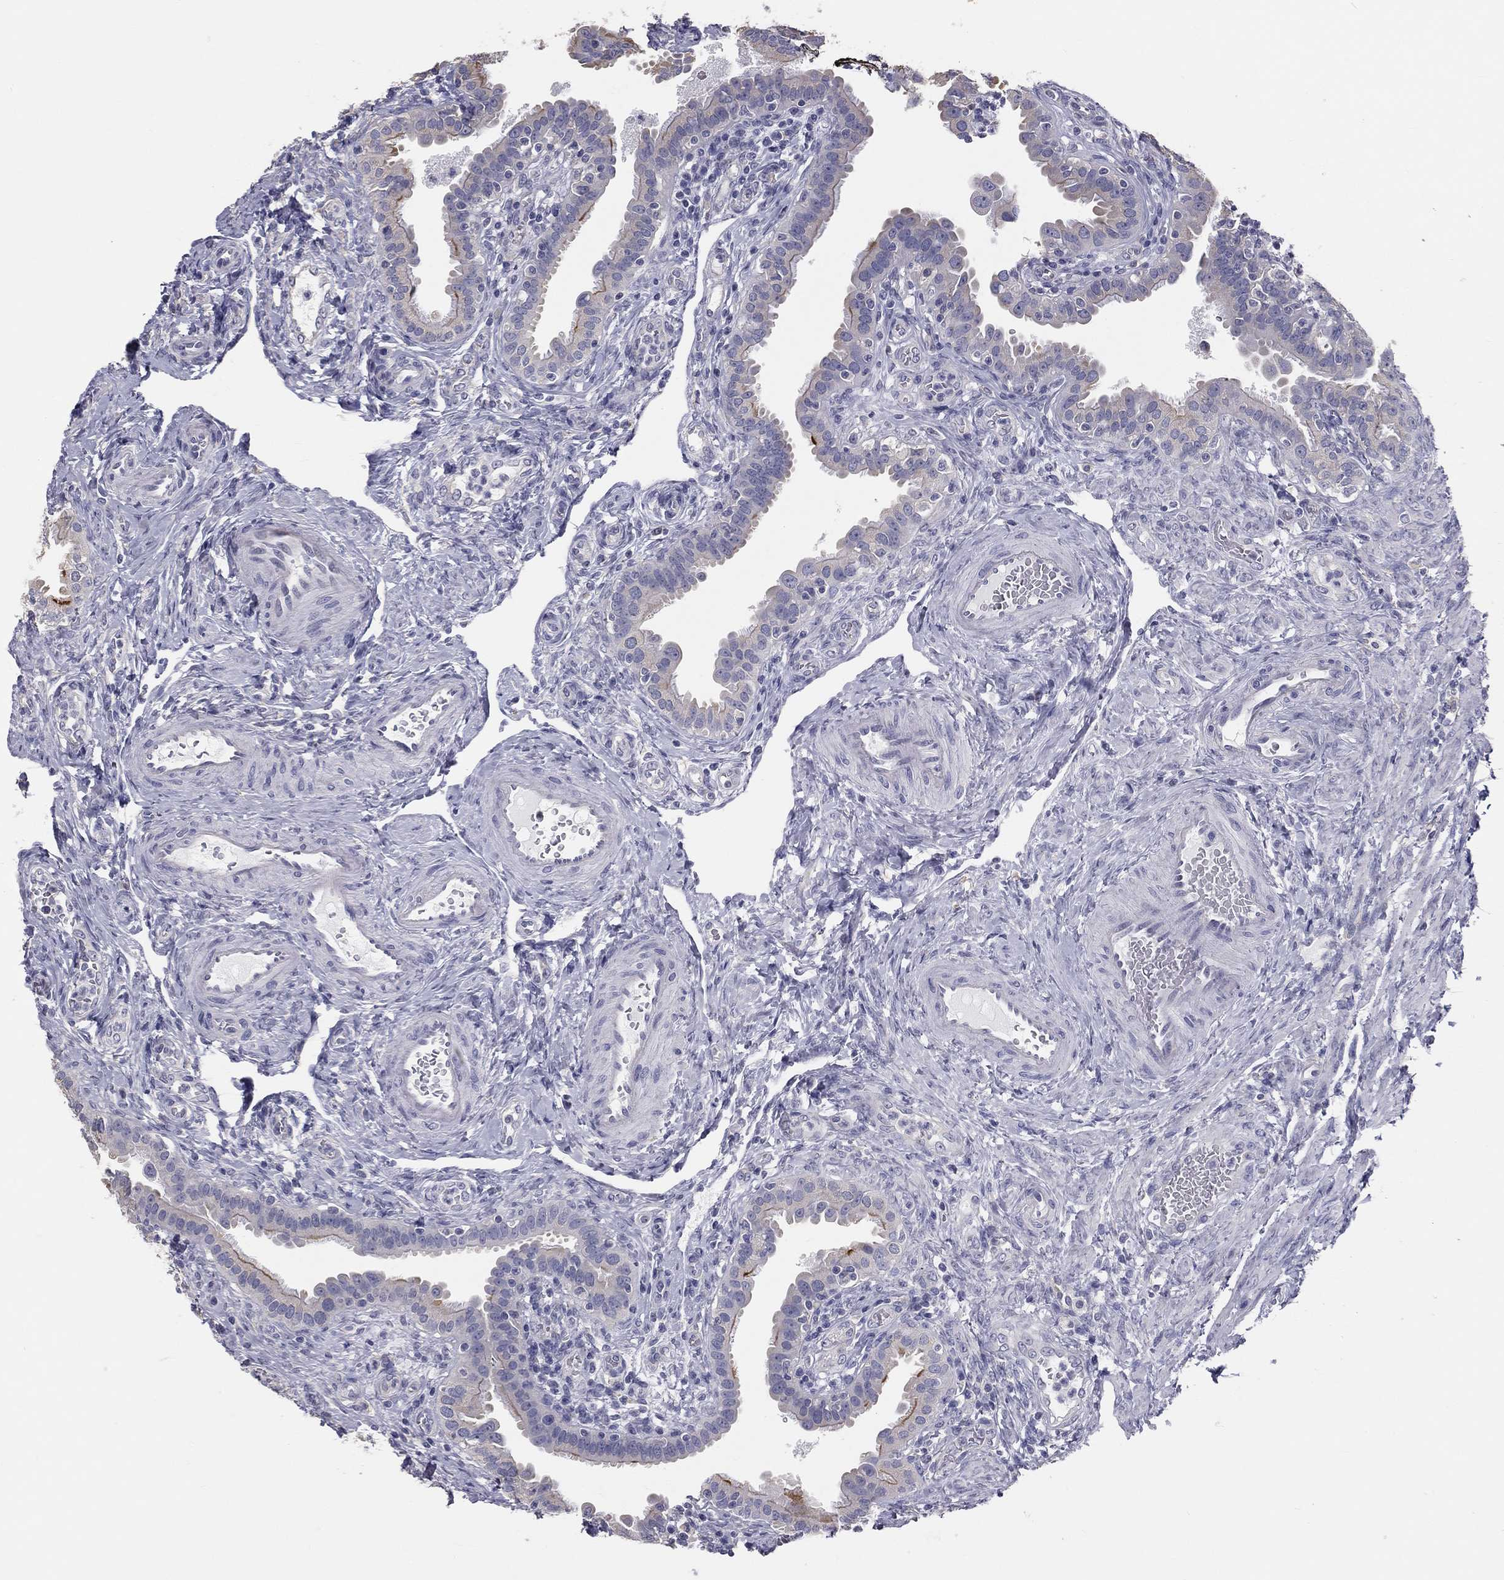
{"staining": {"intensity": "moderate", "quantity": "<25%", "location": "cytoplasmic/membranous"}, "tissue": "fallopian tube", "cell_type": "Glandular cells", "image_type": "normal", "snomed": [{"axis": "morphology", "description": "Normal tissue, NOS"}, {"axis": "topography", "description": "Fallopian tube"}], "caption": "Immunohistochemistry of unremarkable fallopian tube demonstrates low levels of moderate cytoplasmic/membranous positivity in about <25% of glandular cells.", "gene": "MUC13", "patient": {"sex": "female", "age": 41}}